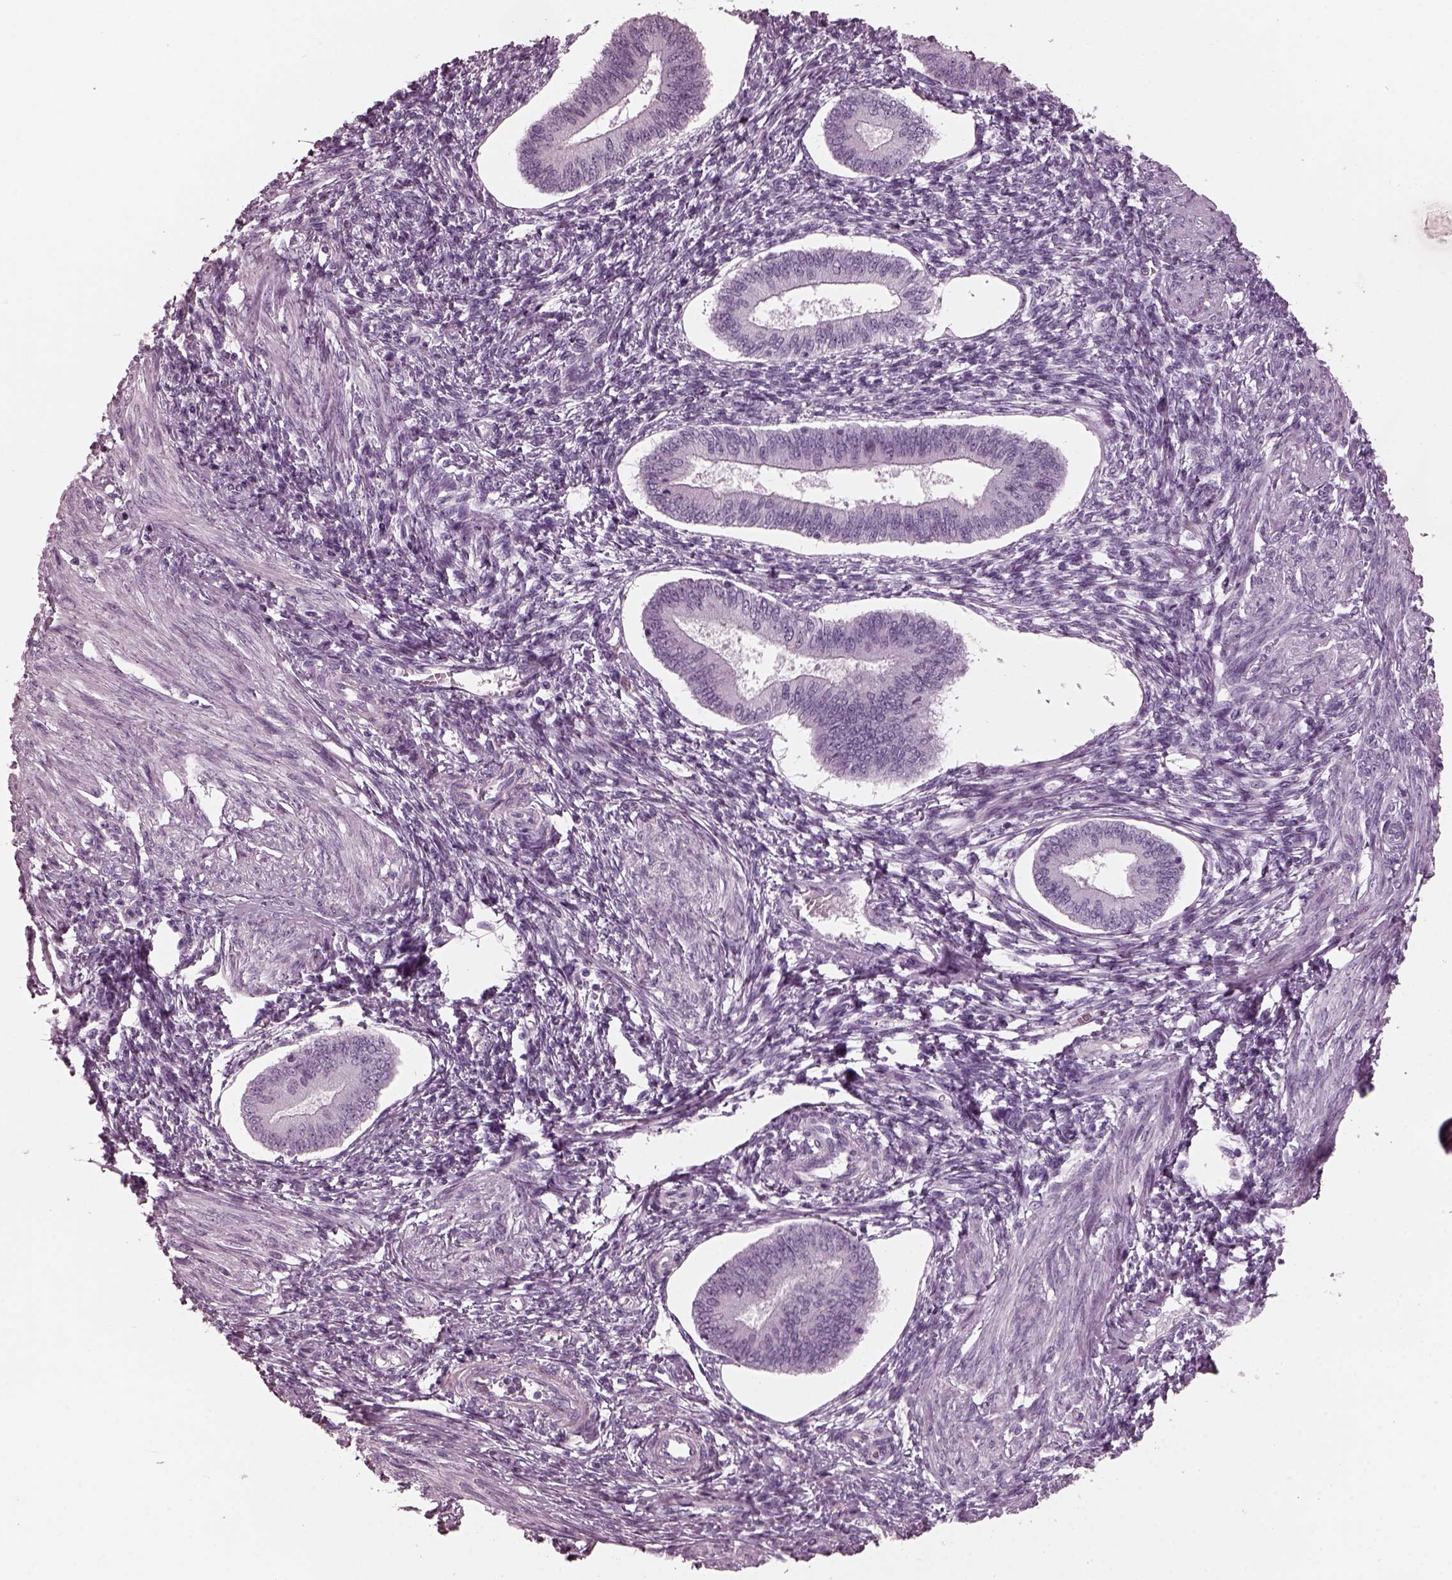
{"staining": {"intensity": "negative", "quantity": "none", "location": "none"}, "tissue": "endometrium", "cell_type": "Cells in endometrial stroma", "image_type": "normal", "snomed": [{"axis": "morphology", "description": "Normal tissue, NOS"}, {"axis": "topography", "description": "Endometrium"}], "caption": "Immunohistochemistry histopathology image of unremarkable endometrium stained for a protein (brown), which demonstrates no expression in cells in endometrial stroma. (DAB immunohistochemistry (IHC) with hematoxylin counter stain).", "gene": "RCVRN", "patient": {"sex": "female", "age": 42}}